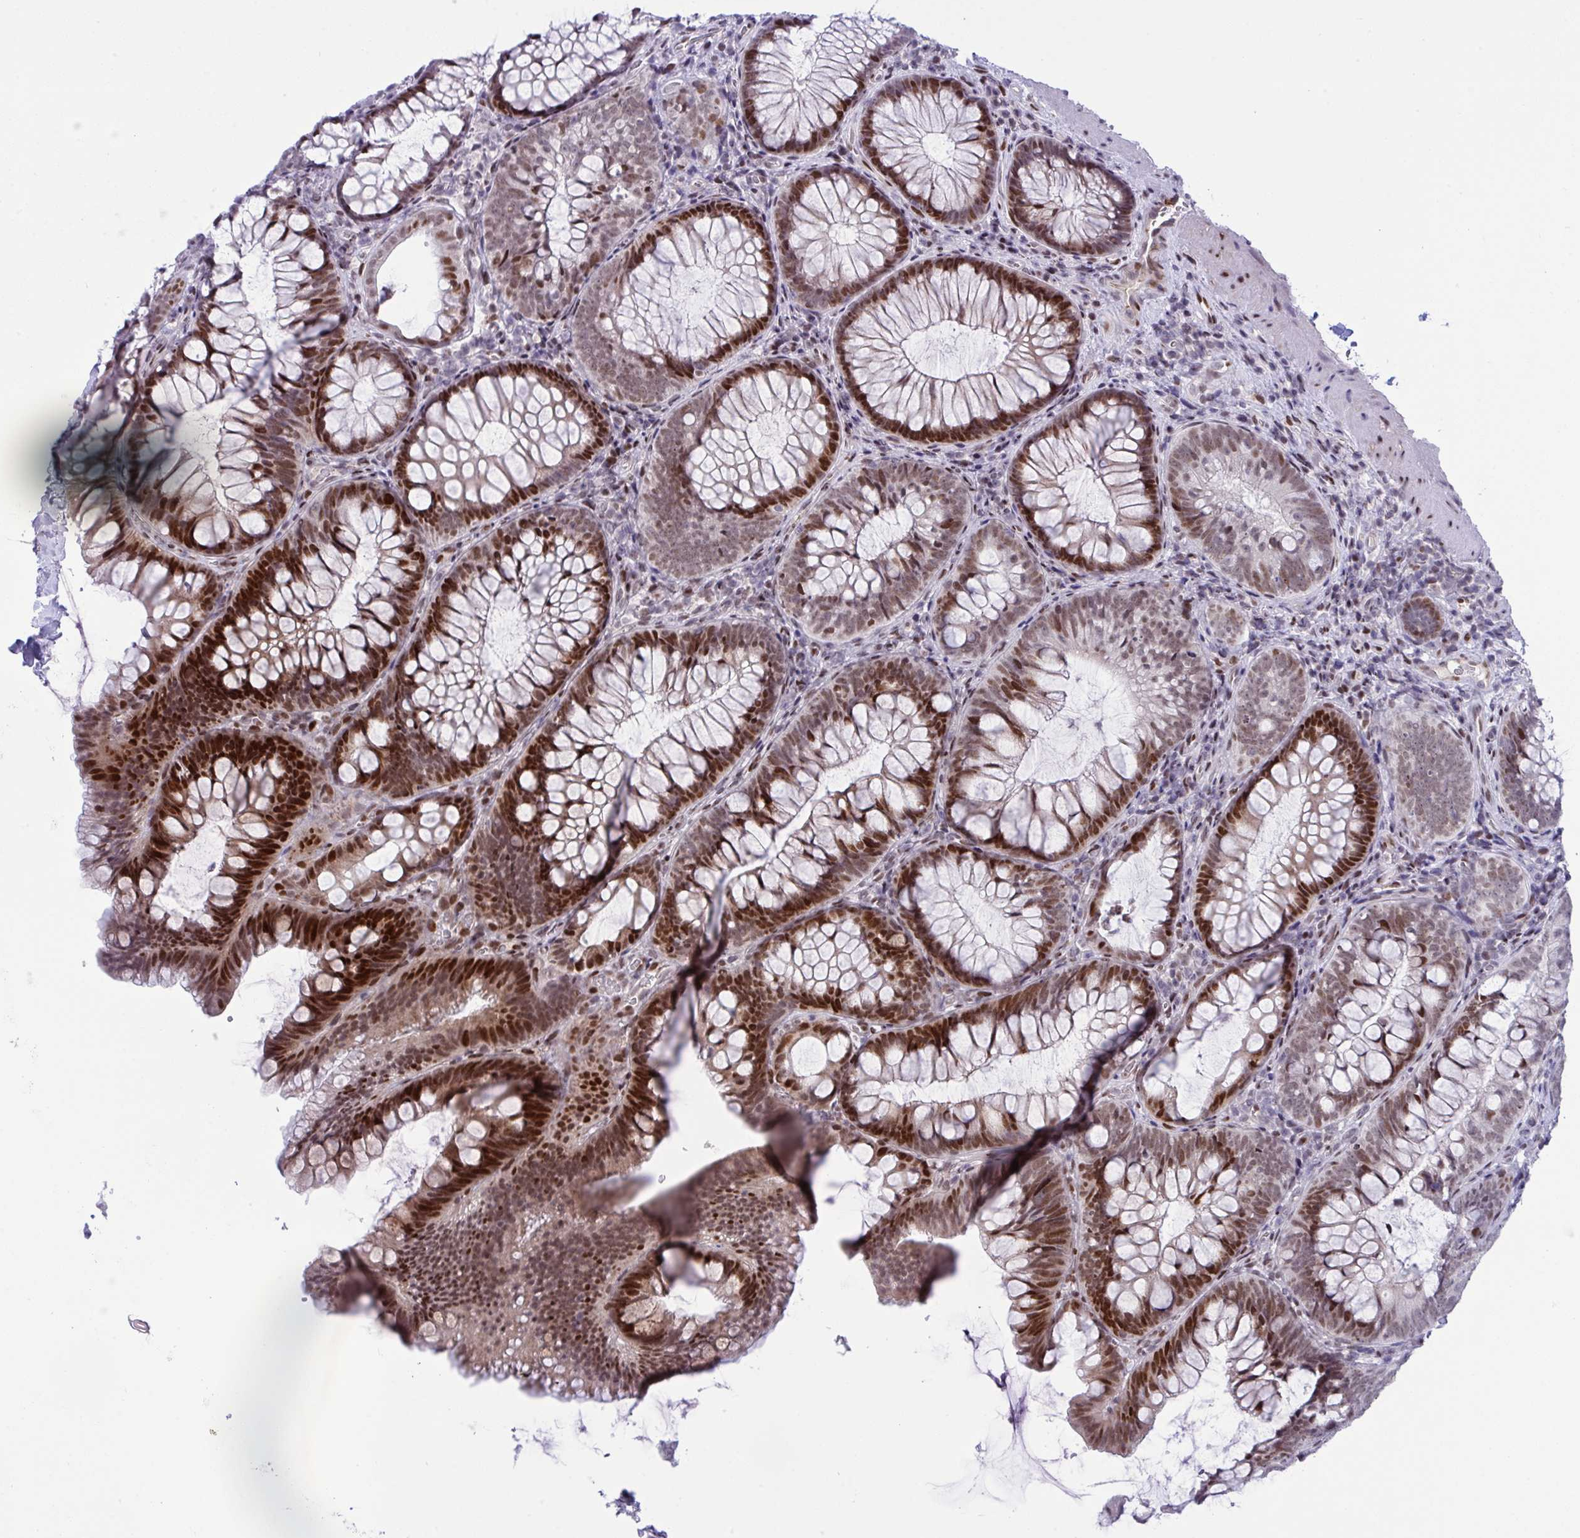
{"staining": {"intensity": "negative", "quantity": "none", "location": "none"}, "tissue": "colon", "cell_type": "Endothelial cells", "image_type": "normal", "snomed": [{"axis": "morphology", "description": "Normal tissue, NOS"}, {"axis": "morphology", "description": "Adenoma, NOS"}, {"axis": "topography", "description": "Soft tissue"}, {"axis": "topography", "description": "Colon"}], "caption": "Immunohistochemistry (IHC) photomicrograph of benign colon: colon stained with DAB shows no significant protein expression in endothelial cells.", "gene": "ZFHX3", "patient": {"sex": "male", "age": 47}}